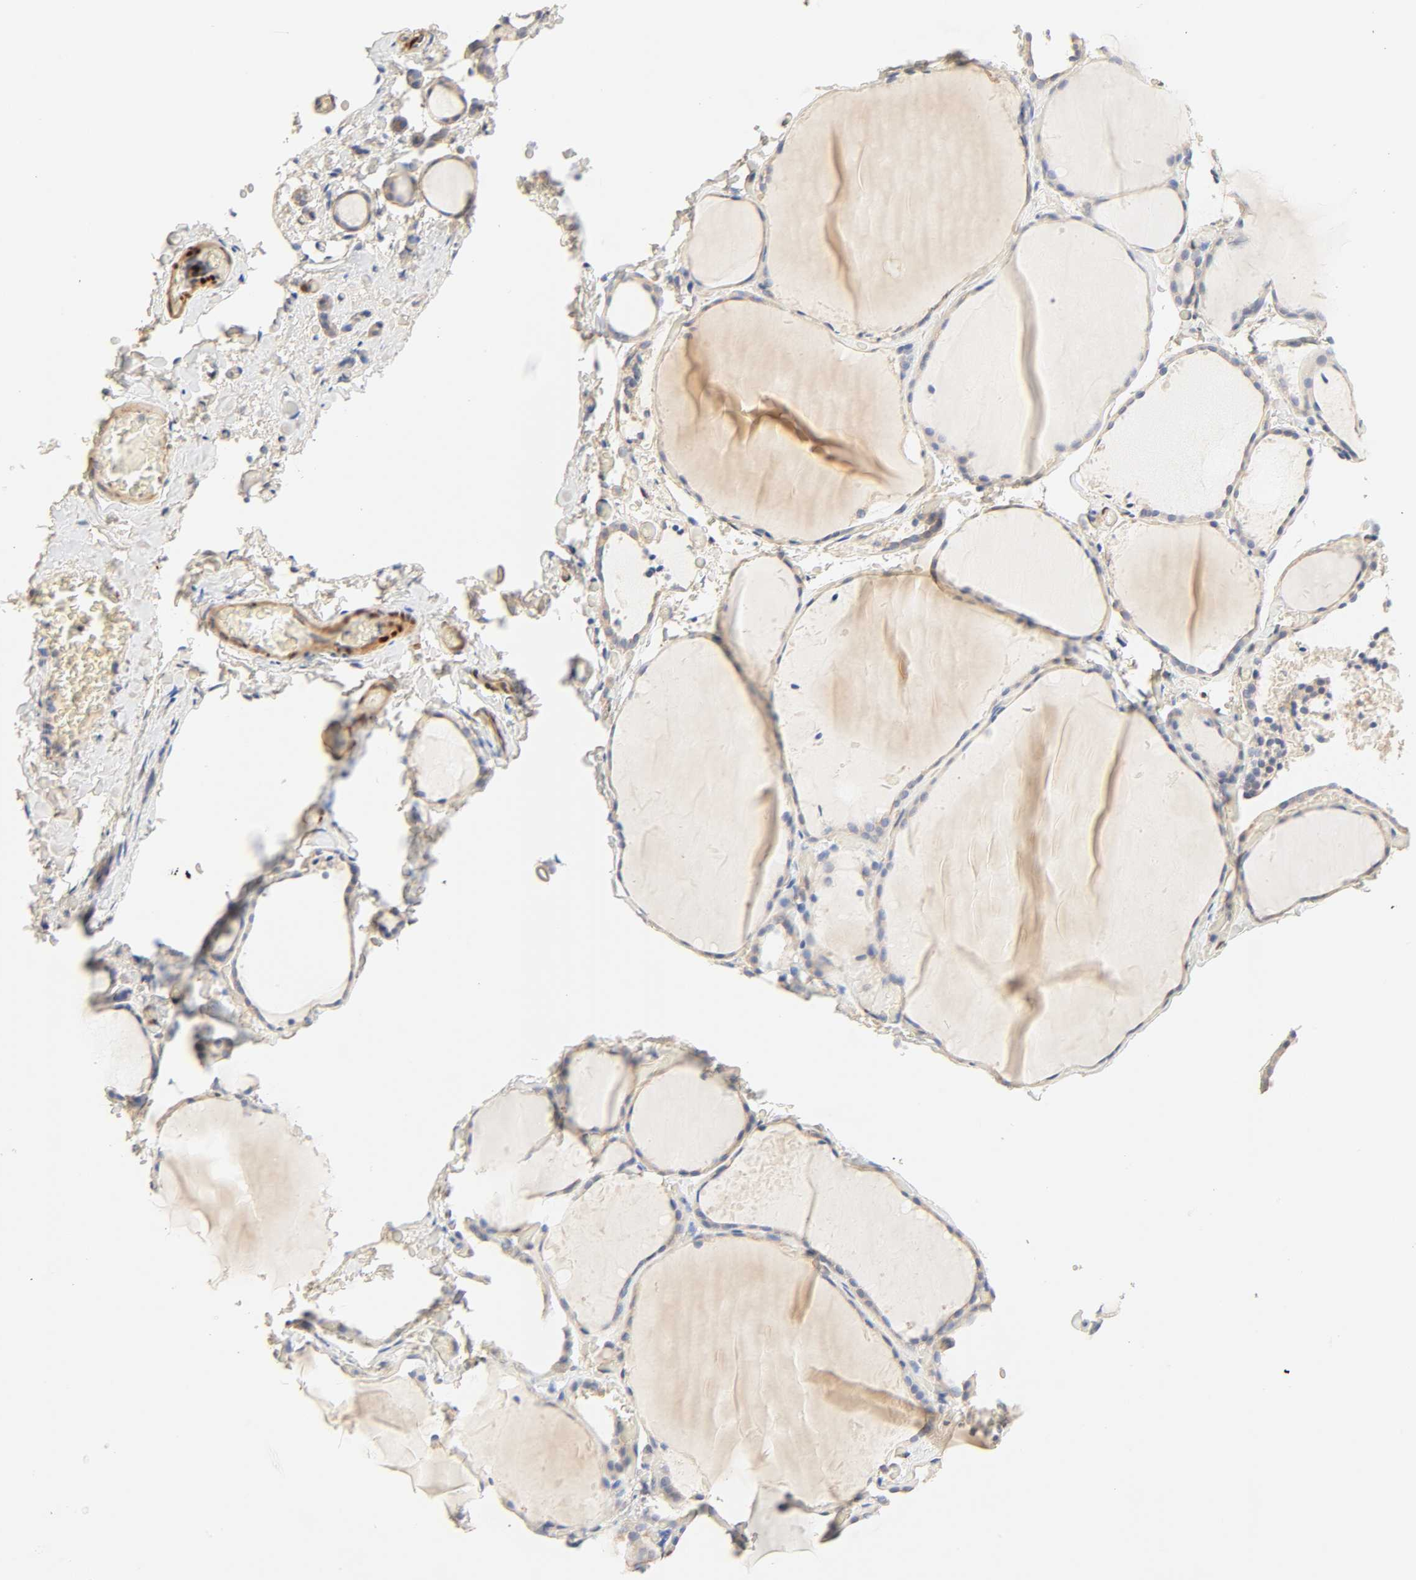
{"staining": {"intensity": "negative", "quantity": "none", "location": "none"}, "tissue": "thyroid gland", "cell_type": "Glandular cells", "image_type": "normal", "snomed": [{"axis": "morphology", "description": "Normal tissue, NOS"}, {"axis": "topography", "description": "Thyroid gland"}], "caption": "Glandular cells show no significant positivity in benign thyroid gland.", "gene": "BORCS8", "patient": {"sex": "female", "age": 22}}